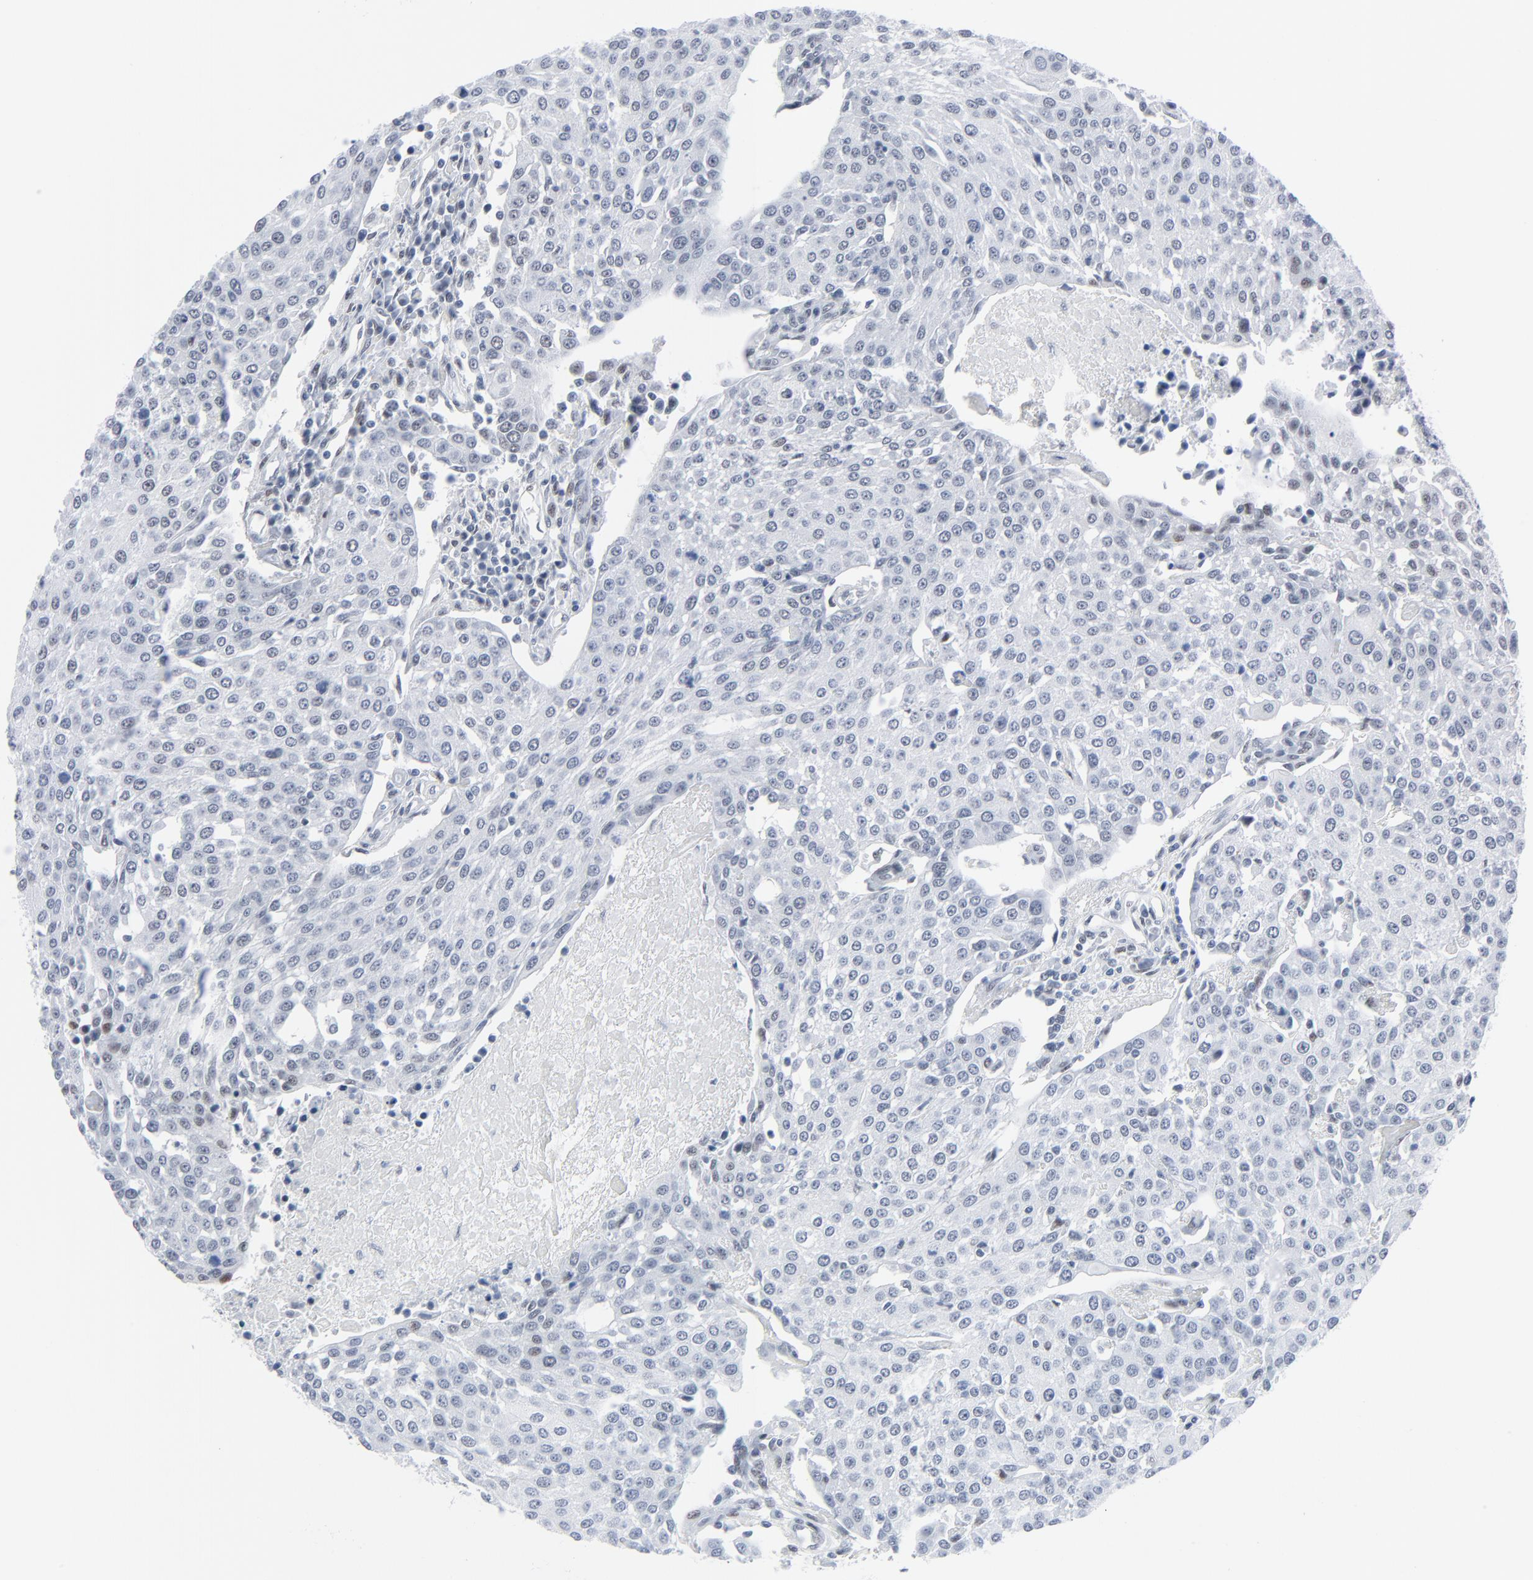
{"staining": {"intensity": "weak", "quantity": "<25%", "location": "nuclear"}, "tissue": "urothelial cancer", "cell_type": "Tumor cells", "image_type": "cancer", "snomed": [{"axis": "morphology", "description": "Urothelial carcinoma, High grade"}, {"axis": "topography", "description": "Urinary bladder"}], "caption": "Tumor cells show no significant positivity in high-grade urothelial carcinoma.", "gene": "SIRT1", "patient": {"sex": "female", "age": 85}}